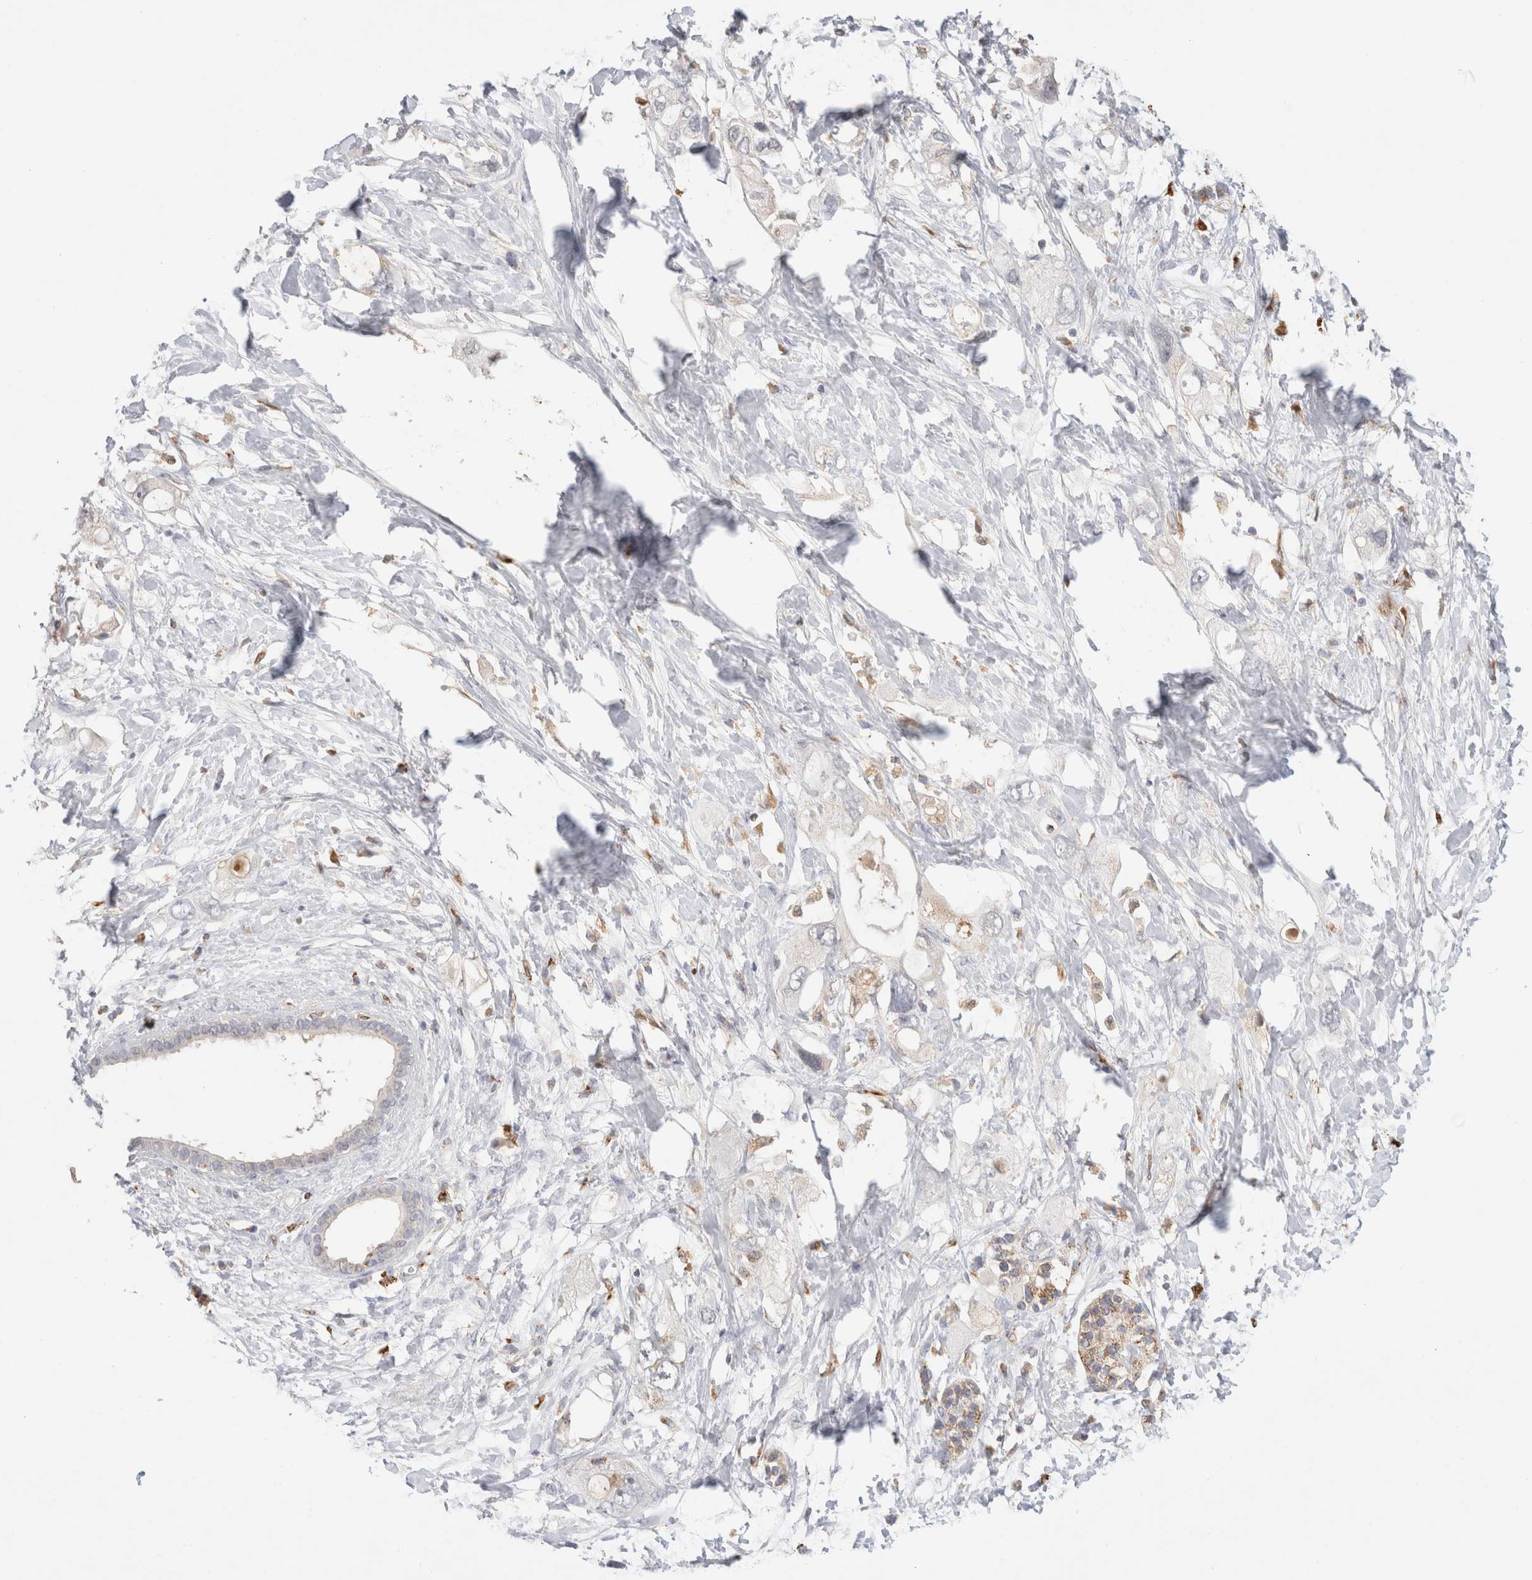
{"staining": {"intensity": "moderate", "quantity": "<25%", "location": "cytoplasmic/membranous"}, "tissue": "pancreatic cancer", "cell_type": "Tumor cells", "image_type": "cancer", "snomed": [{"axis": "morphology", "description": "Adenocarcinoma, NOS"}, {"axis": "topography", "description": "Pancreas"}], "caption": "The photomicrograph exhibits staining of pancreatic cancer, revealing moderate cytoplasmic/membranous protein expression (brown color) within tumor cells. The staining was performed using DAB, with brown indicating positive protein expression. Nuclei are stained blue with hematoxylin.", "gene": "GNS", "patient": {"sex": "female", "age": 56}}